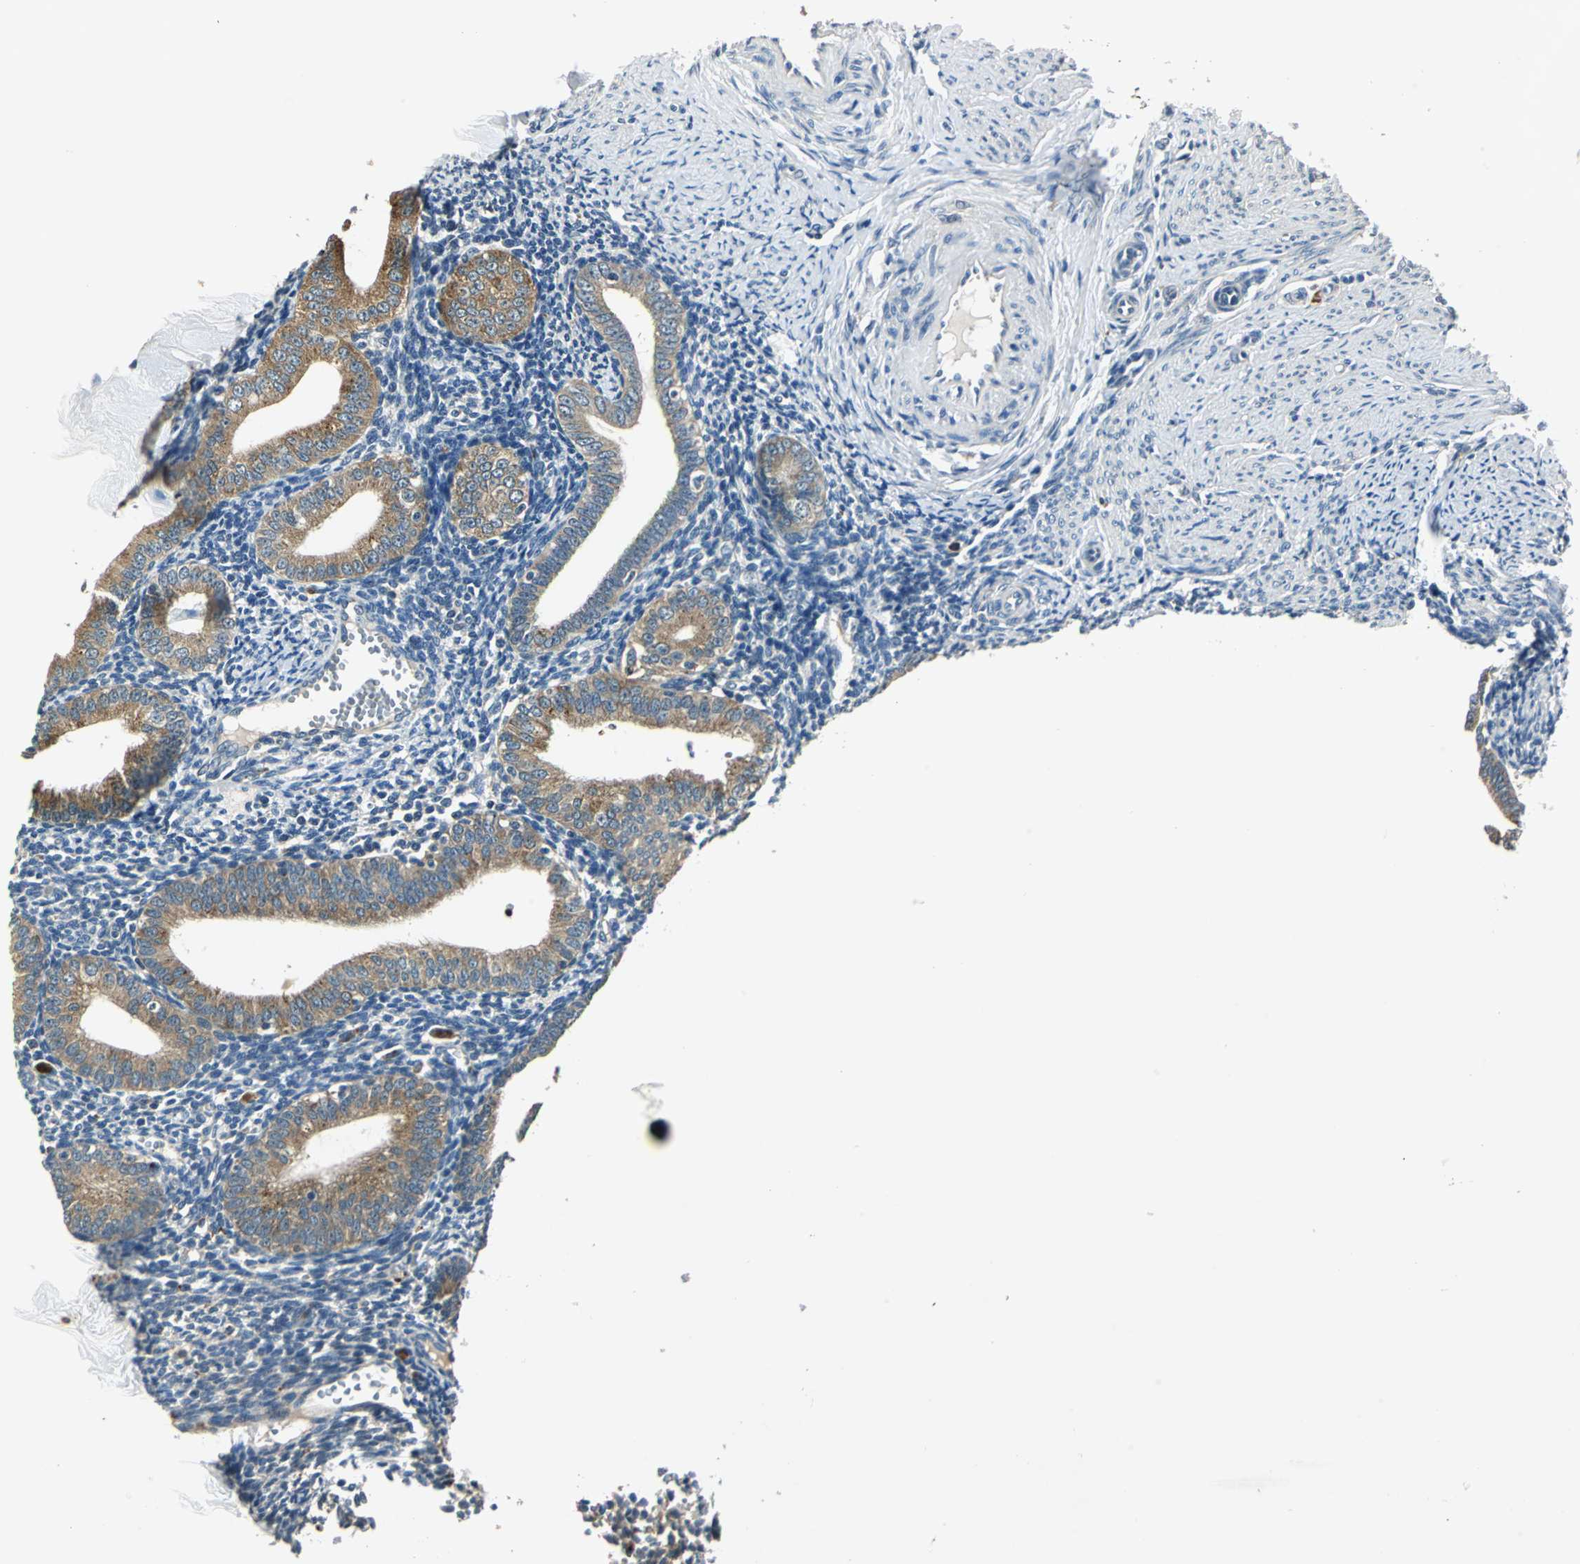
{"staining": {"intensity": "negative", "quantity": "none", "location": "none"}, "tissue": "endometrium", "cell_type": "Cells in endometrial stroma", "image_type": "normal", "snomed": [{"axis": "morphology", "description": "Normal tissue, NOS"}, {"axis": "topography", "description": "Endometrium"}], "caption": "This is an IHC photomicrograph of unremarkable human endometrium. There is no positivity in cells in endometrial stroma.", "gene": "NIT1", "patient": {"sex": "female", "age": 61}}